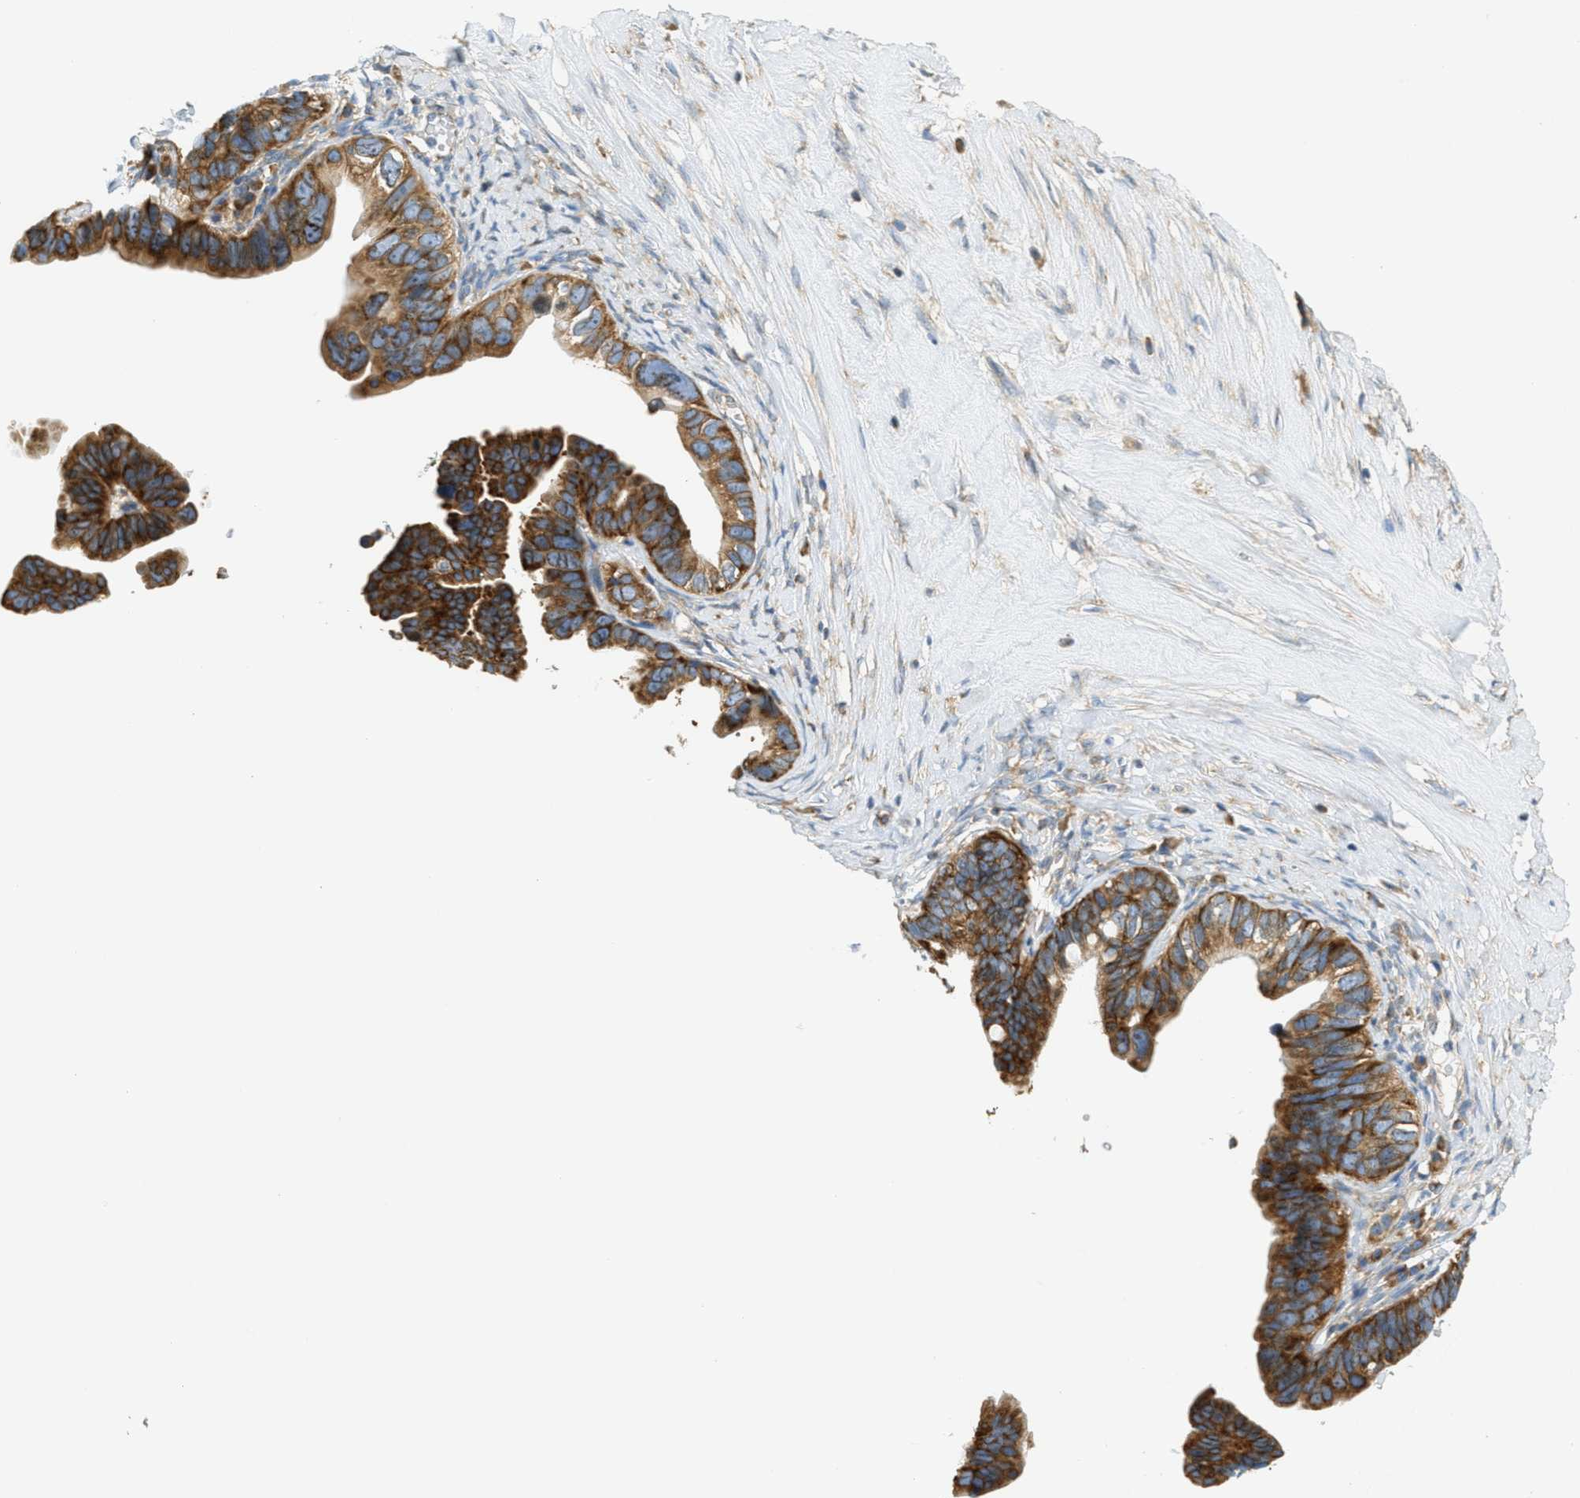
{"staining": {"intensity": "strong", "quantity": ">75%", "location": "cytoplasmic/membranous"}, "tissue": "ovarian cancer", "cell_type": "Tumor cells", "image_type": "cancer", "snomed": [{"axis": "morphology", "description": "Cystadenocarcinoma, serous, NOS"}, {"axis": "topography", "description": "Ovary"}], "caption": "Immunohistochemical staining of human ovarian cancer shows high levels of strong cytoplasmic/membranous protein positivity in approximately >75% of tumor cells.", "gene": "ABCF1", "patient": {"sex": "female", "age": 56}}